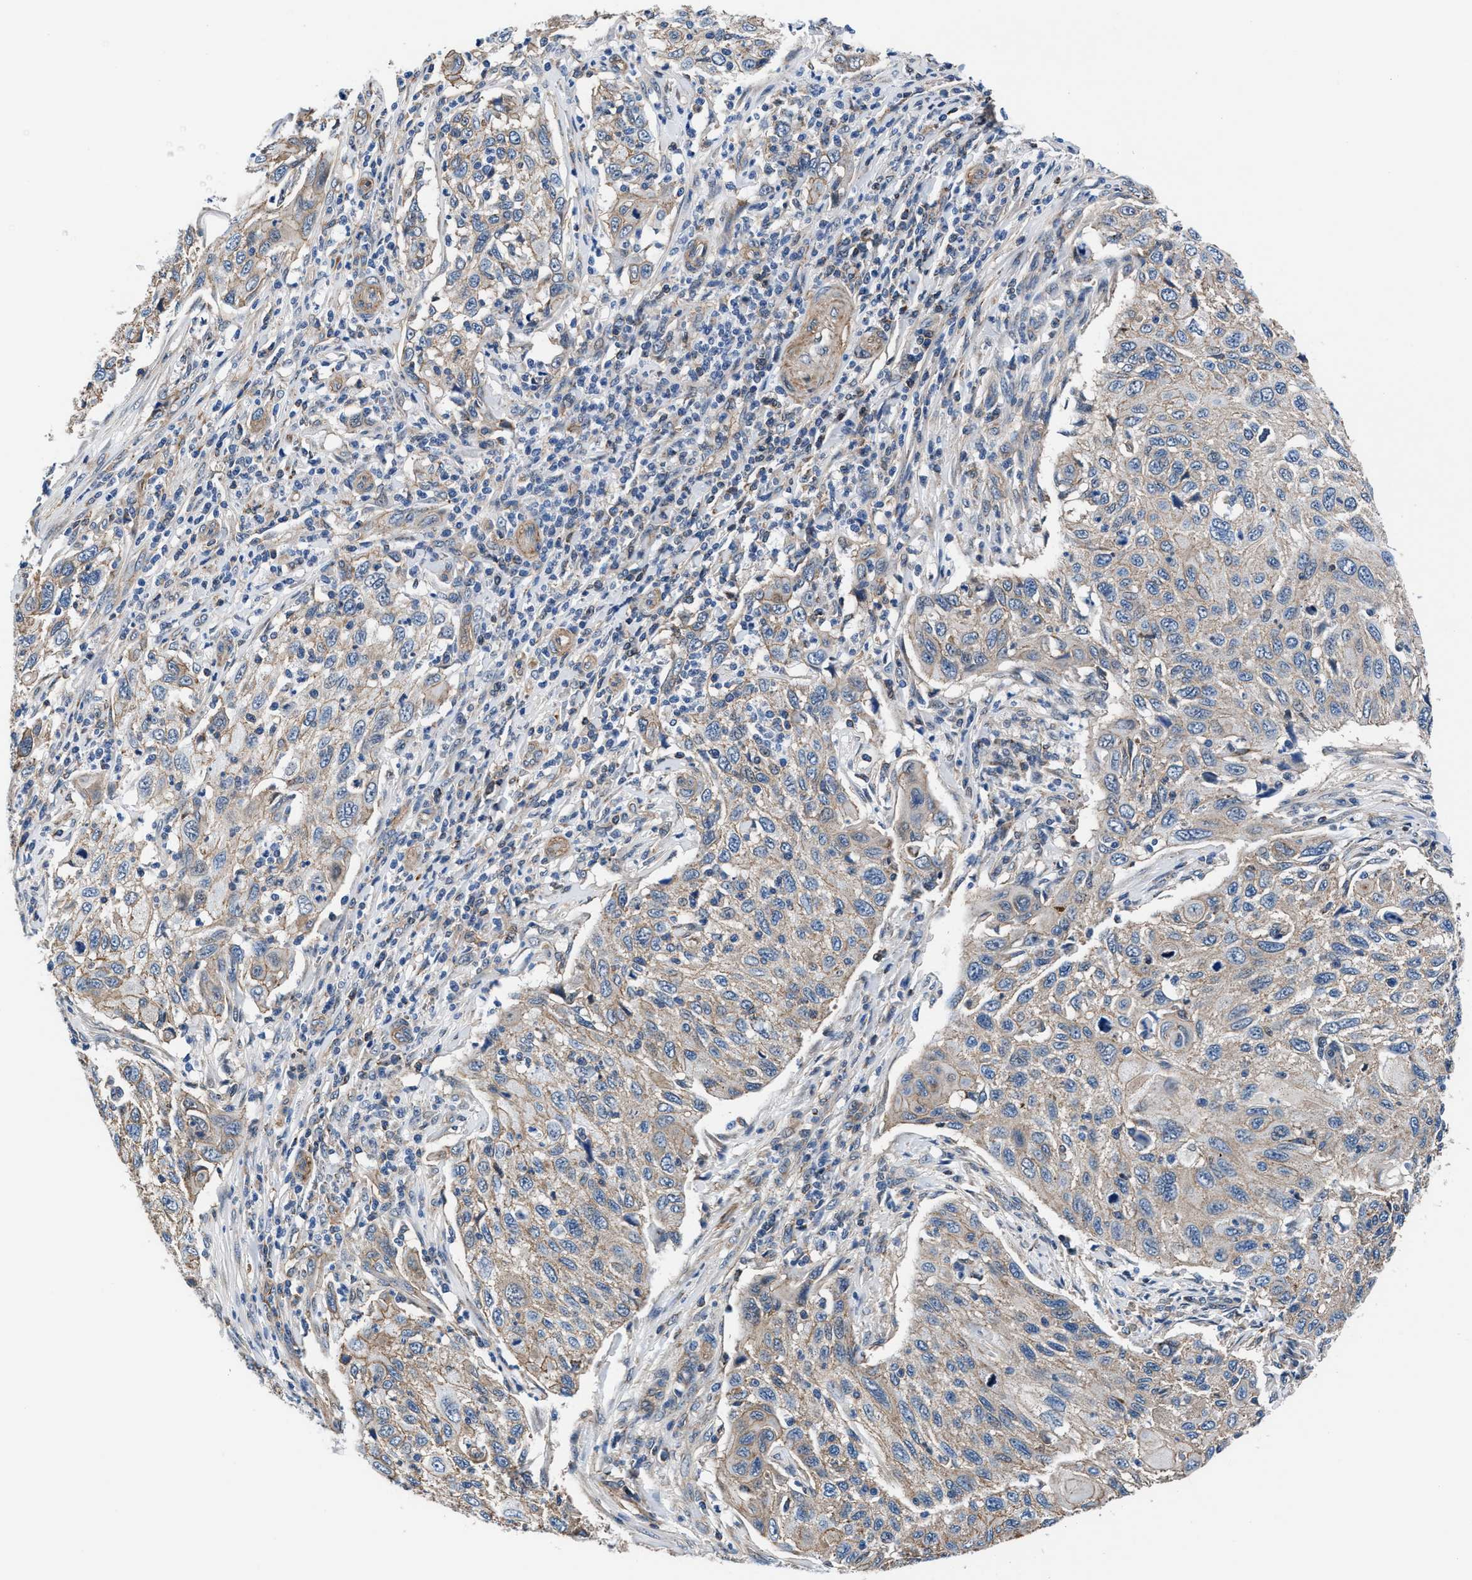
{"staining": {"intensity": "weak", "quantity": ">75%", "location": "cytoplasmic/membranous"}, "tissue": "cervical cancer", "cell_type": "Tumor cells", "image_type": "cancer", "snomed": [{"axis": "morphology", "description": "Squamous cell carcinoma, NOS"}, {"axis": "topography", "description": "Cervix"}], "caption": "Approximately >75% of tumor cells in squamous cell carcinoma (cervical) exhibit weak cytoplasmic/membranous protein expression as visualized by brown immunohistochemical staining.", "gene": "NKTR", "patient": {"sex": "female", "age": 70}}